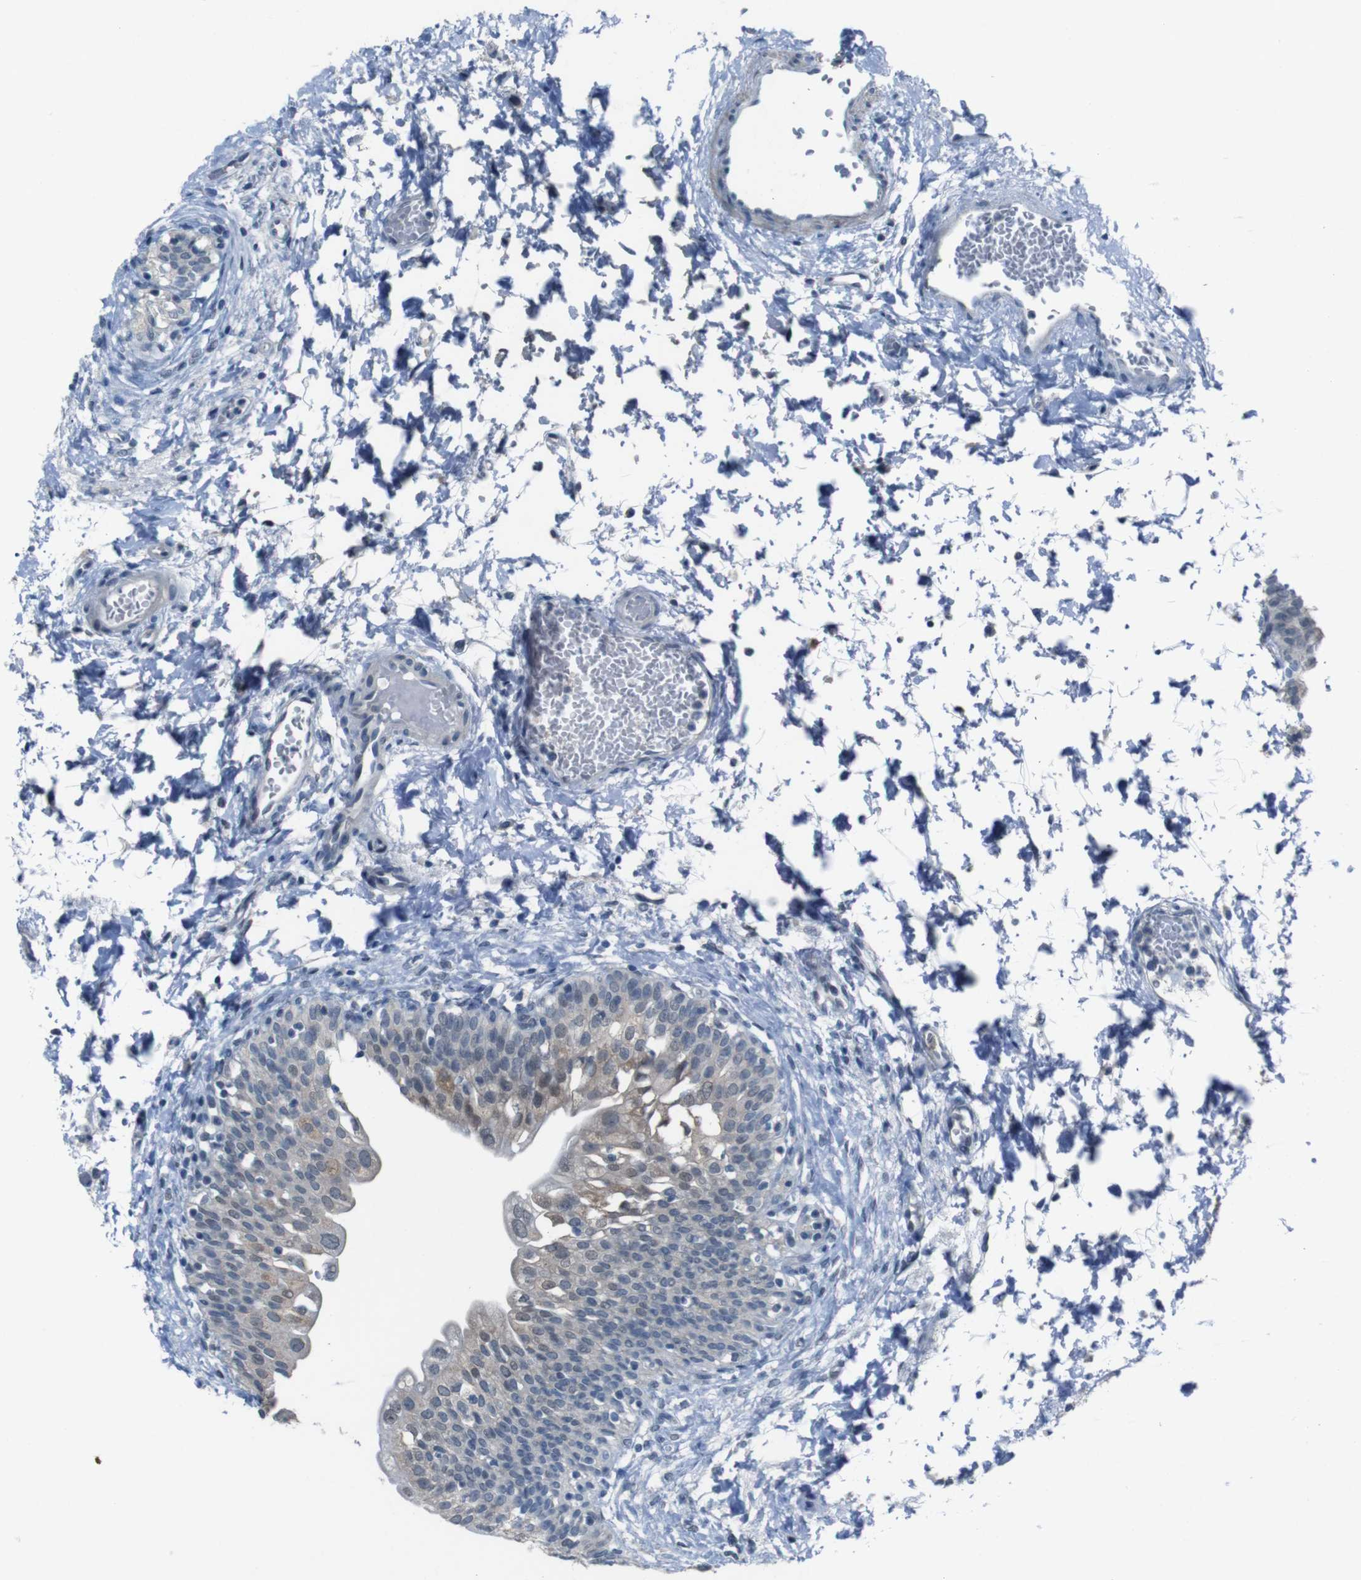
{"staining": {"intensity": "weak", "quantity": "<25%", "location": "cytoplasmic/membranous"}, "tissue": "urinary bladder", "cell_type": "Urothelial cells", "image_type": "normal", "snomed": [{"axis": "morphology", "description": "Normal tissue, NOS"}, {"axis": "topography", "description": "Urinary bladder"}], "caption": "Protein analysis of normal urinary bladder exhibits no significant staining in urothelial cells. The staining was performed using DAB to visualize the protein expression in brown, while the nuclei were stained in blue with hematoxylin (Magnification: 20x).", "gene": "CDHR2", "patient": {"sex": "male", "age": 55}}